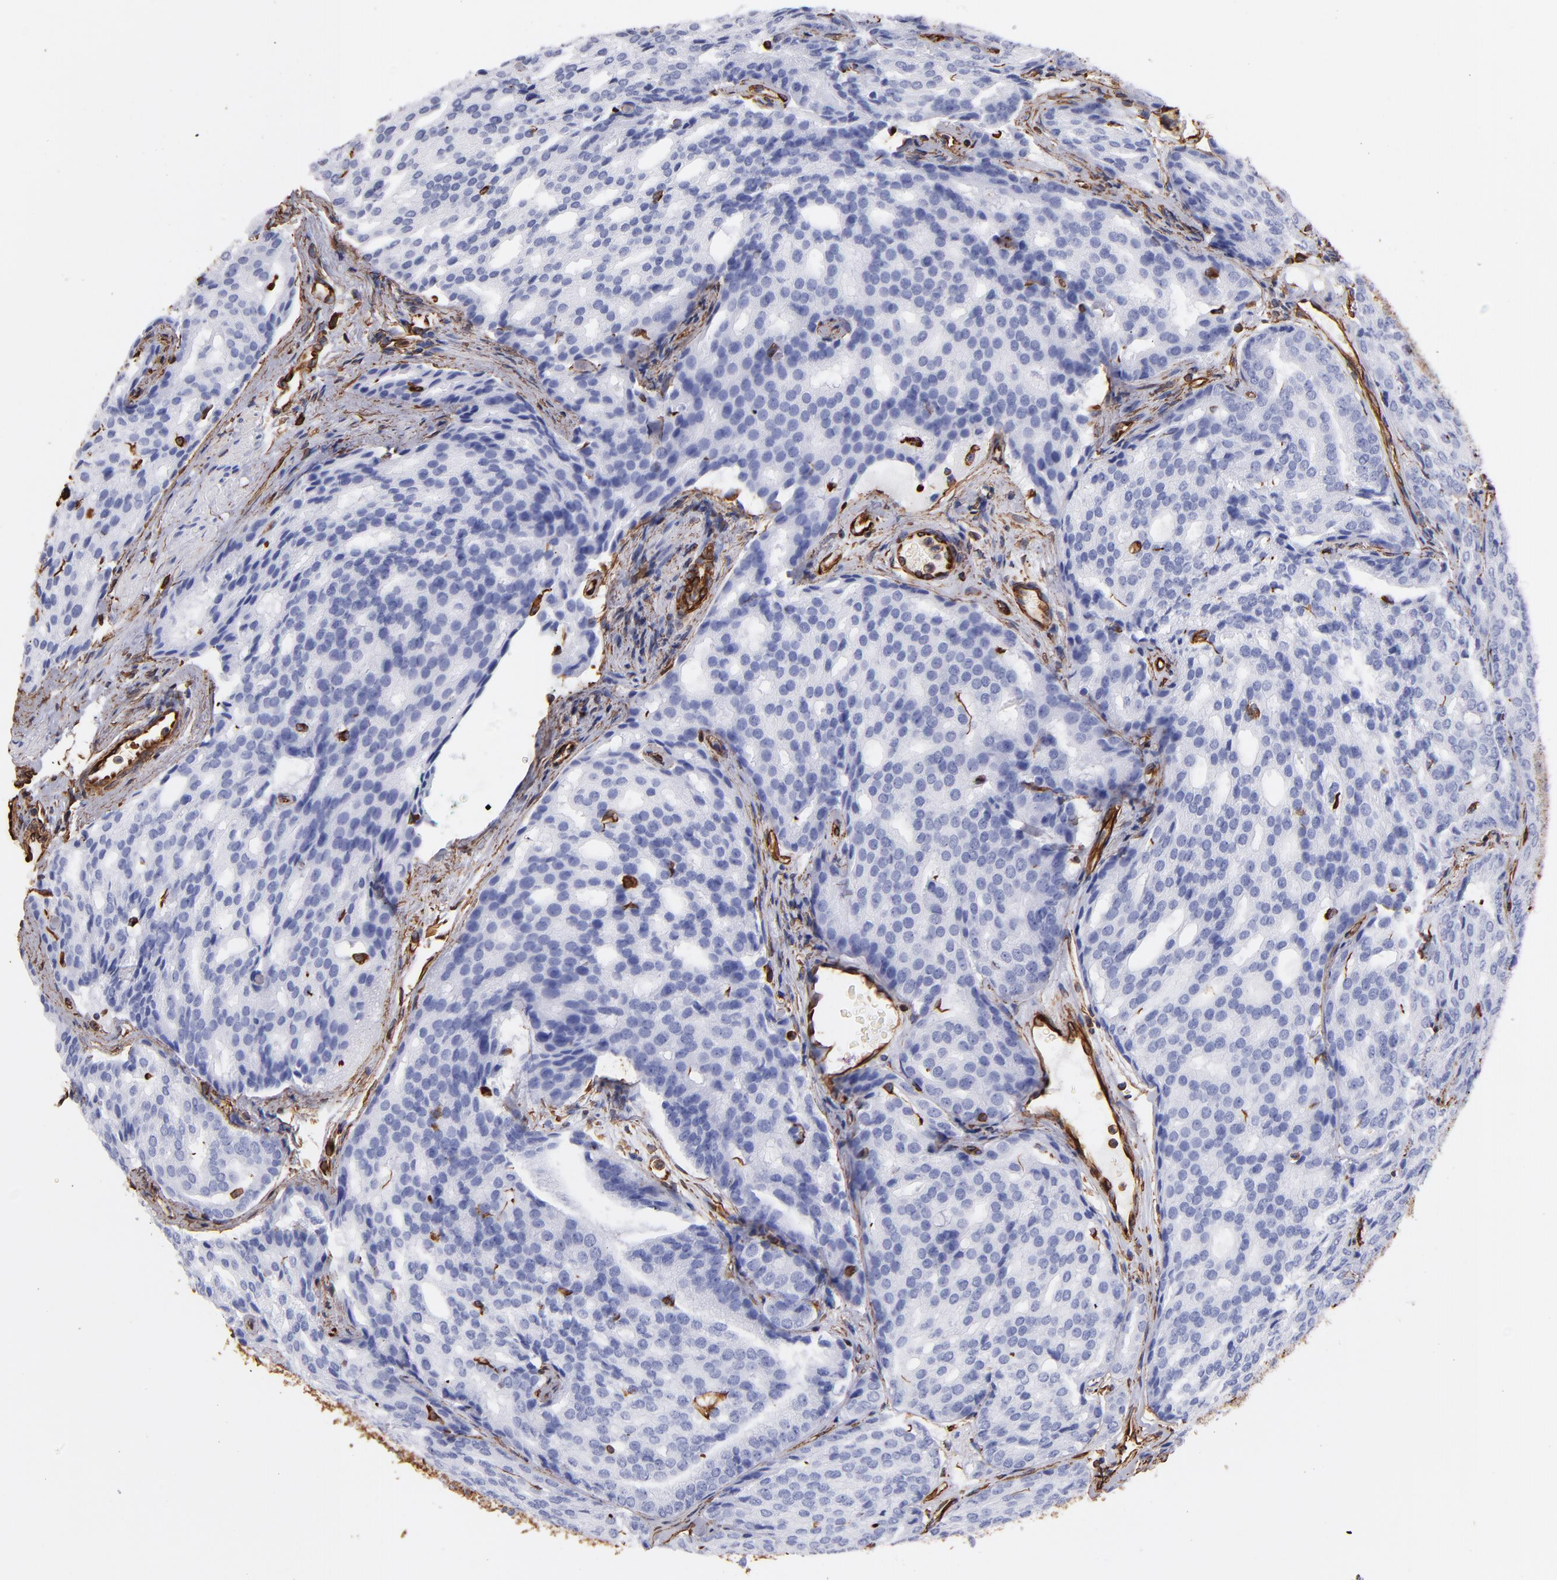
{"staining": {"intensity": "negative", "quantity": "none", "location": "none"}, "tissue": "prostate cancer", "cell_type": "Tumor cells", "image_type": "cancer", "snomed": [{"axis": "morphology", "description": "Adenocarcinoma, High grade"}, {"axis": "topography", "description": "Prostate"}], "caption": "Tumor cells are negative for brown protein staining in prostate adenocarcinoma (high-grade).", "gene": "VIM", "patient": {"sex": "male", "age": 64}}